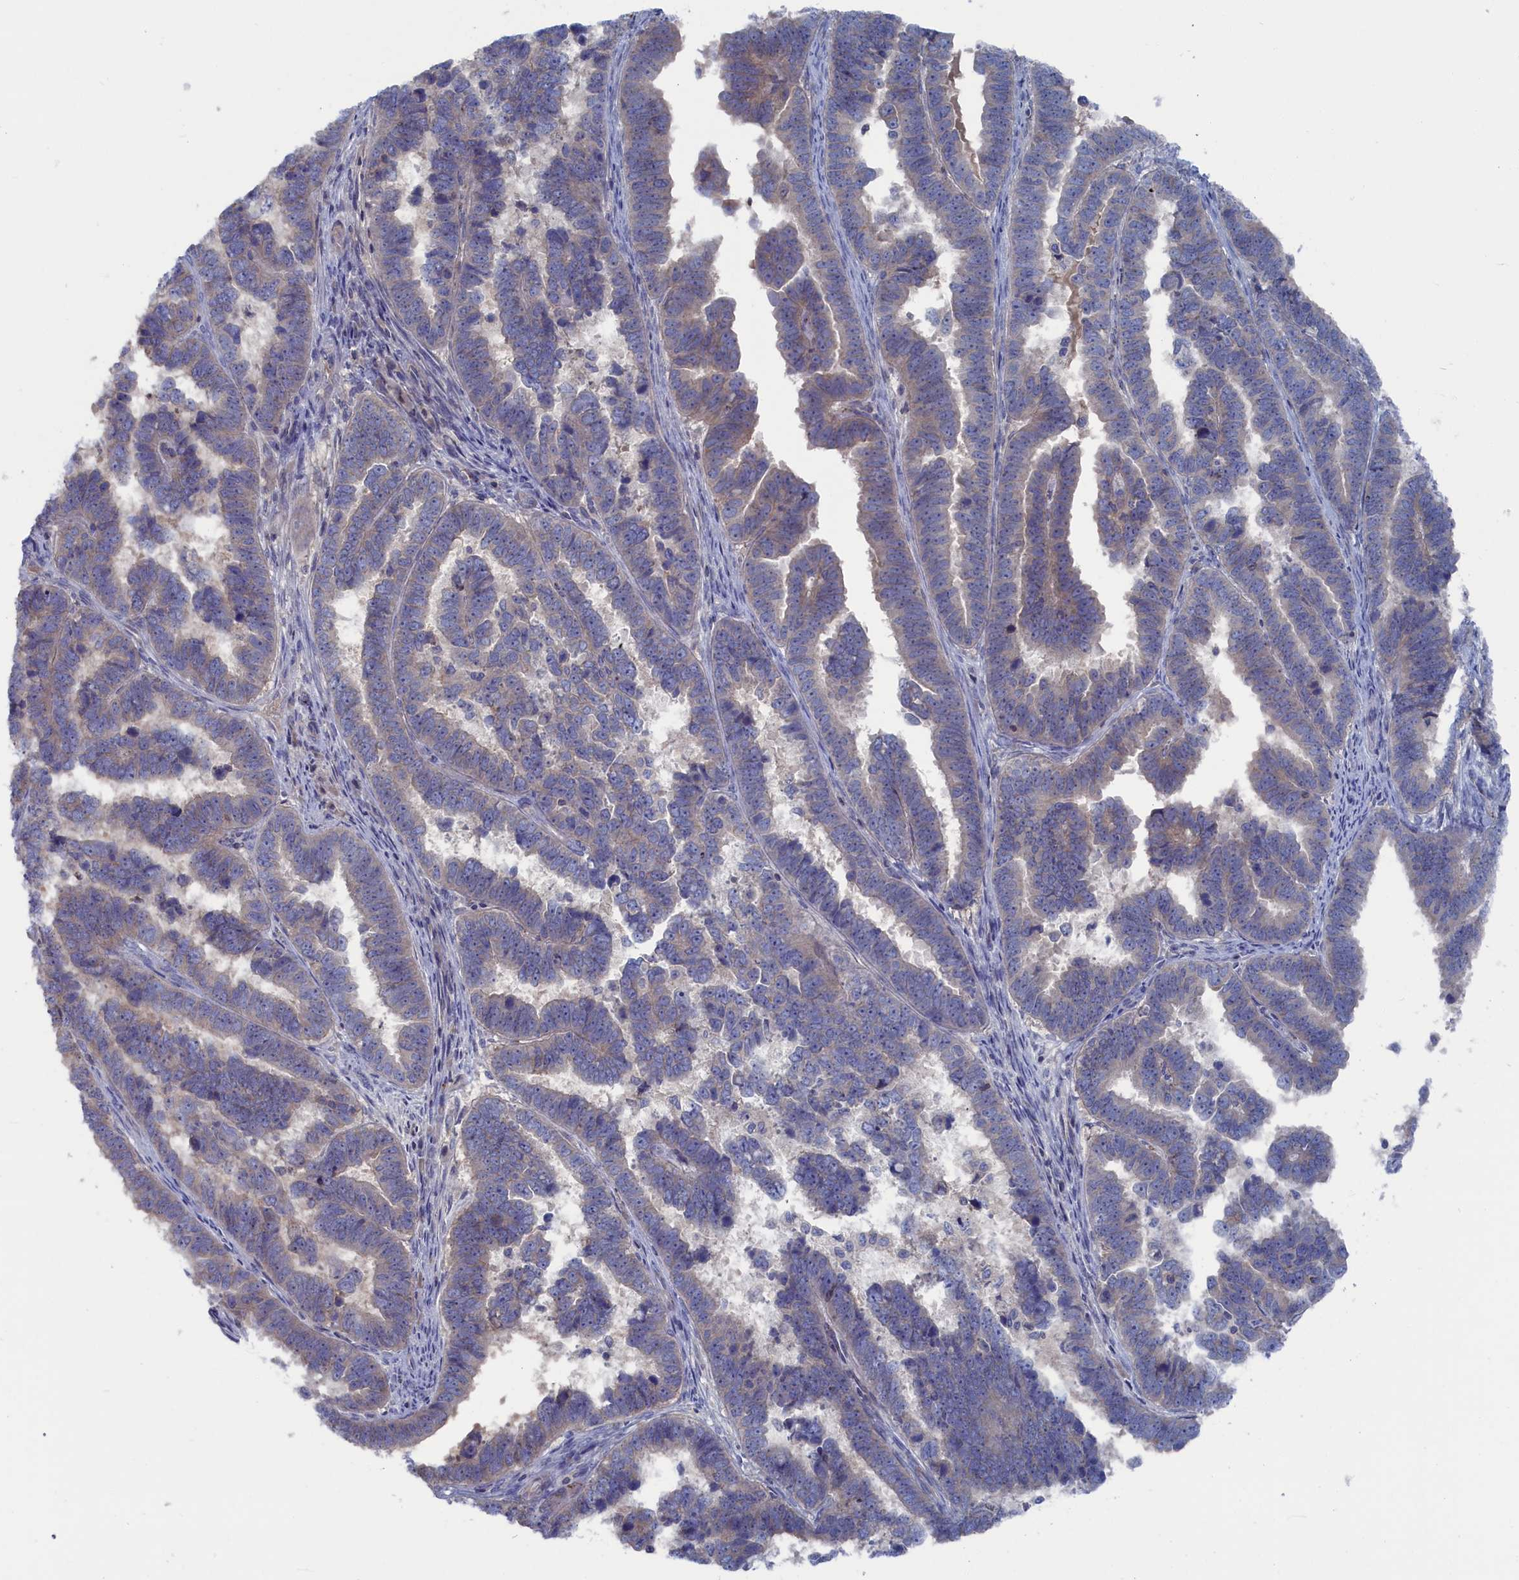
{"staining": {"intensity": "weak", "quantity": "25%-75%", "location": "cytoplasmic/membranous"}, "tissue": "endometrial cancer", "cell_type": "Tumor cells", "image_type": "cancer", "snomed": [{"axis": "morphology", "description": "Adenocarcinoma, NOS"}, {"axis": "topography", "description": "Endometrium"}], "caption": "IHC of endometrial adenocarcinoma reveals low levels of weak cytoplasmic/membranous positivity in approximately 25%-75% of tumor cells.", "gene": "CEND1", "patient": {"sex": "female", "age": 75}}